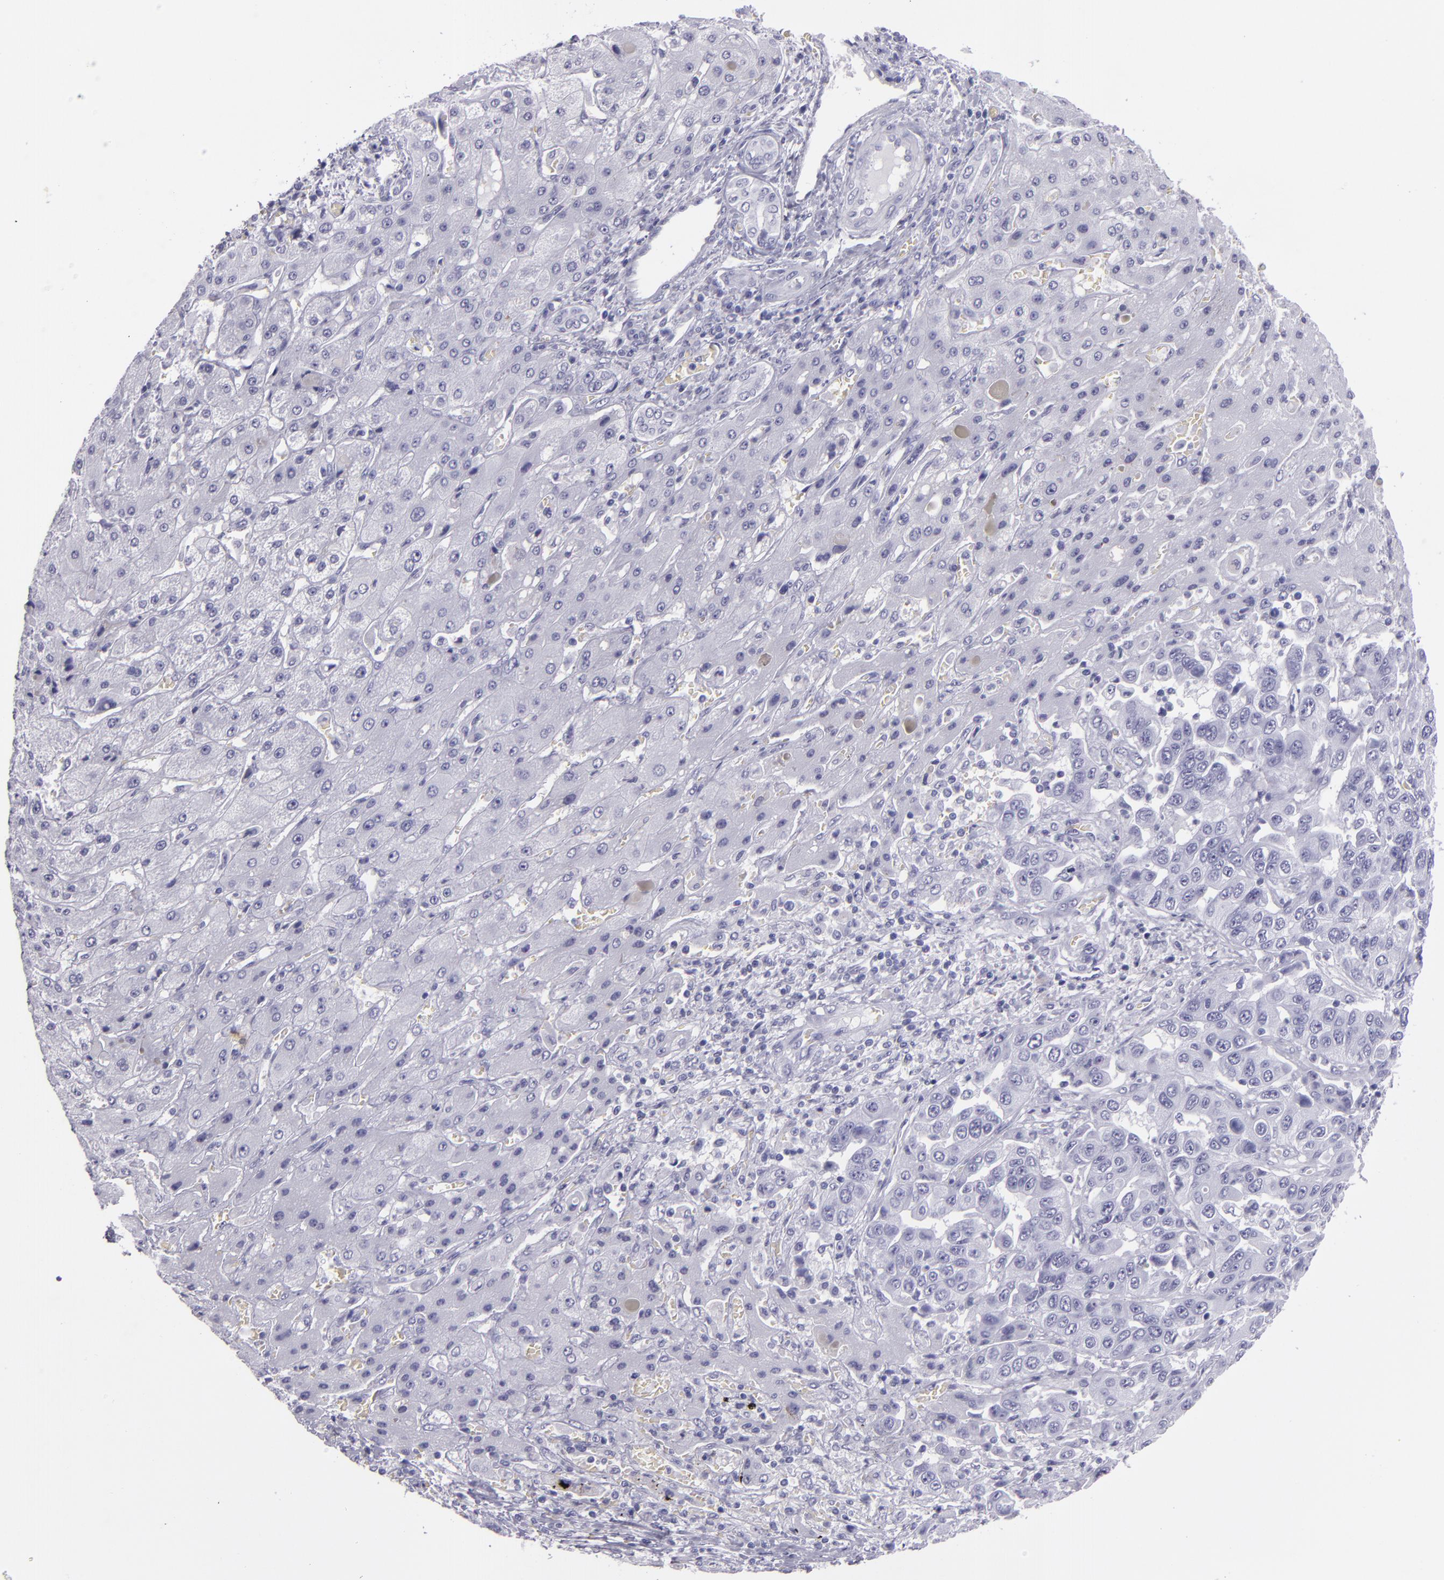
{"staining": {"intensity": "negative", "quantity": "none", "location": "none"}, "tissue": "liver cancer", "cell_type": "Tumor cells", "image_type": "cancer", "snomed": [{"axis": "morphology", "description": "Cholangiocarcinoma"}, {"axis": "topography", "description": "Liver"}], "caption": "High magnification brightfield microscopy of liver cholangiocarcinoma stained with DAB (3,3'-diaminobenzidine) (brown) and counterstained with hematoxylin (blue): tumor cells show no significant positivity.", "gene": "CR2", "patient": {"sex": "female", "age": 52}}